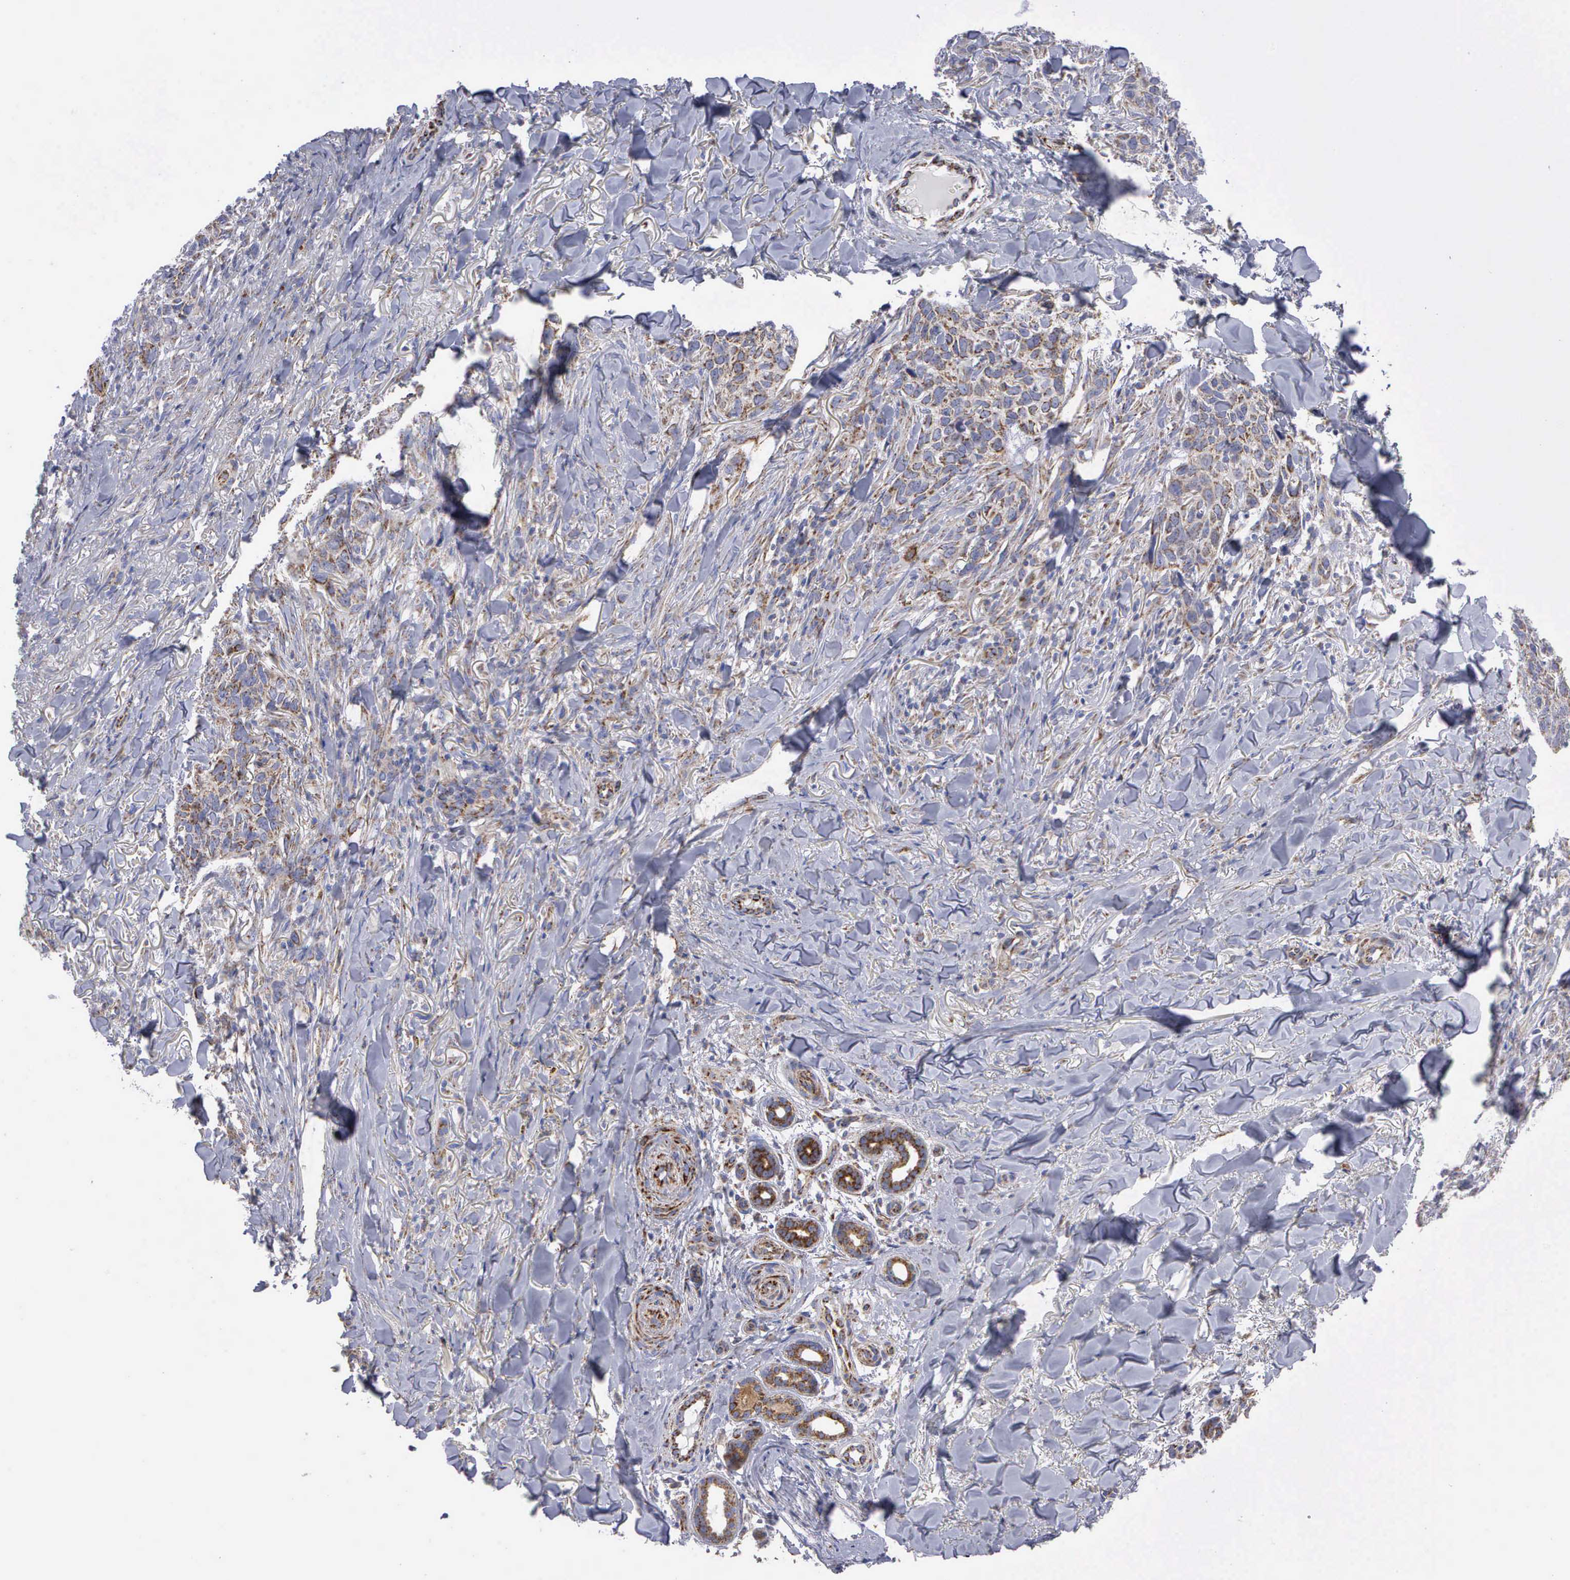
{"staining": {"intensity": "moderate", "quantity": "<25%", "location": "cytoplasmic/membranous"}, "tissue": "skin cancer", "cell_type": "Tumor cells", "image_type": "cancer", "snomed": [{"axis": "morphology", "description": "Normal tissue, NOS"}, {"axis": "morphology", "description": "Basal cell carcinoma"}, {"axis": "topography", "description": "Skin"}], "caption": "Moderate cytoplasmic/membranous protein positivity is identified in about <25% of tumor cells in skin cancer.", "gene": "APOOL", "patient": {"sex": "male", "age": 81}}